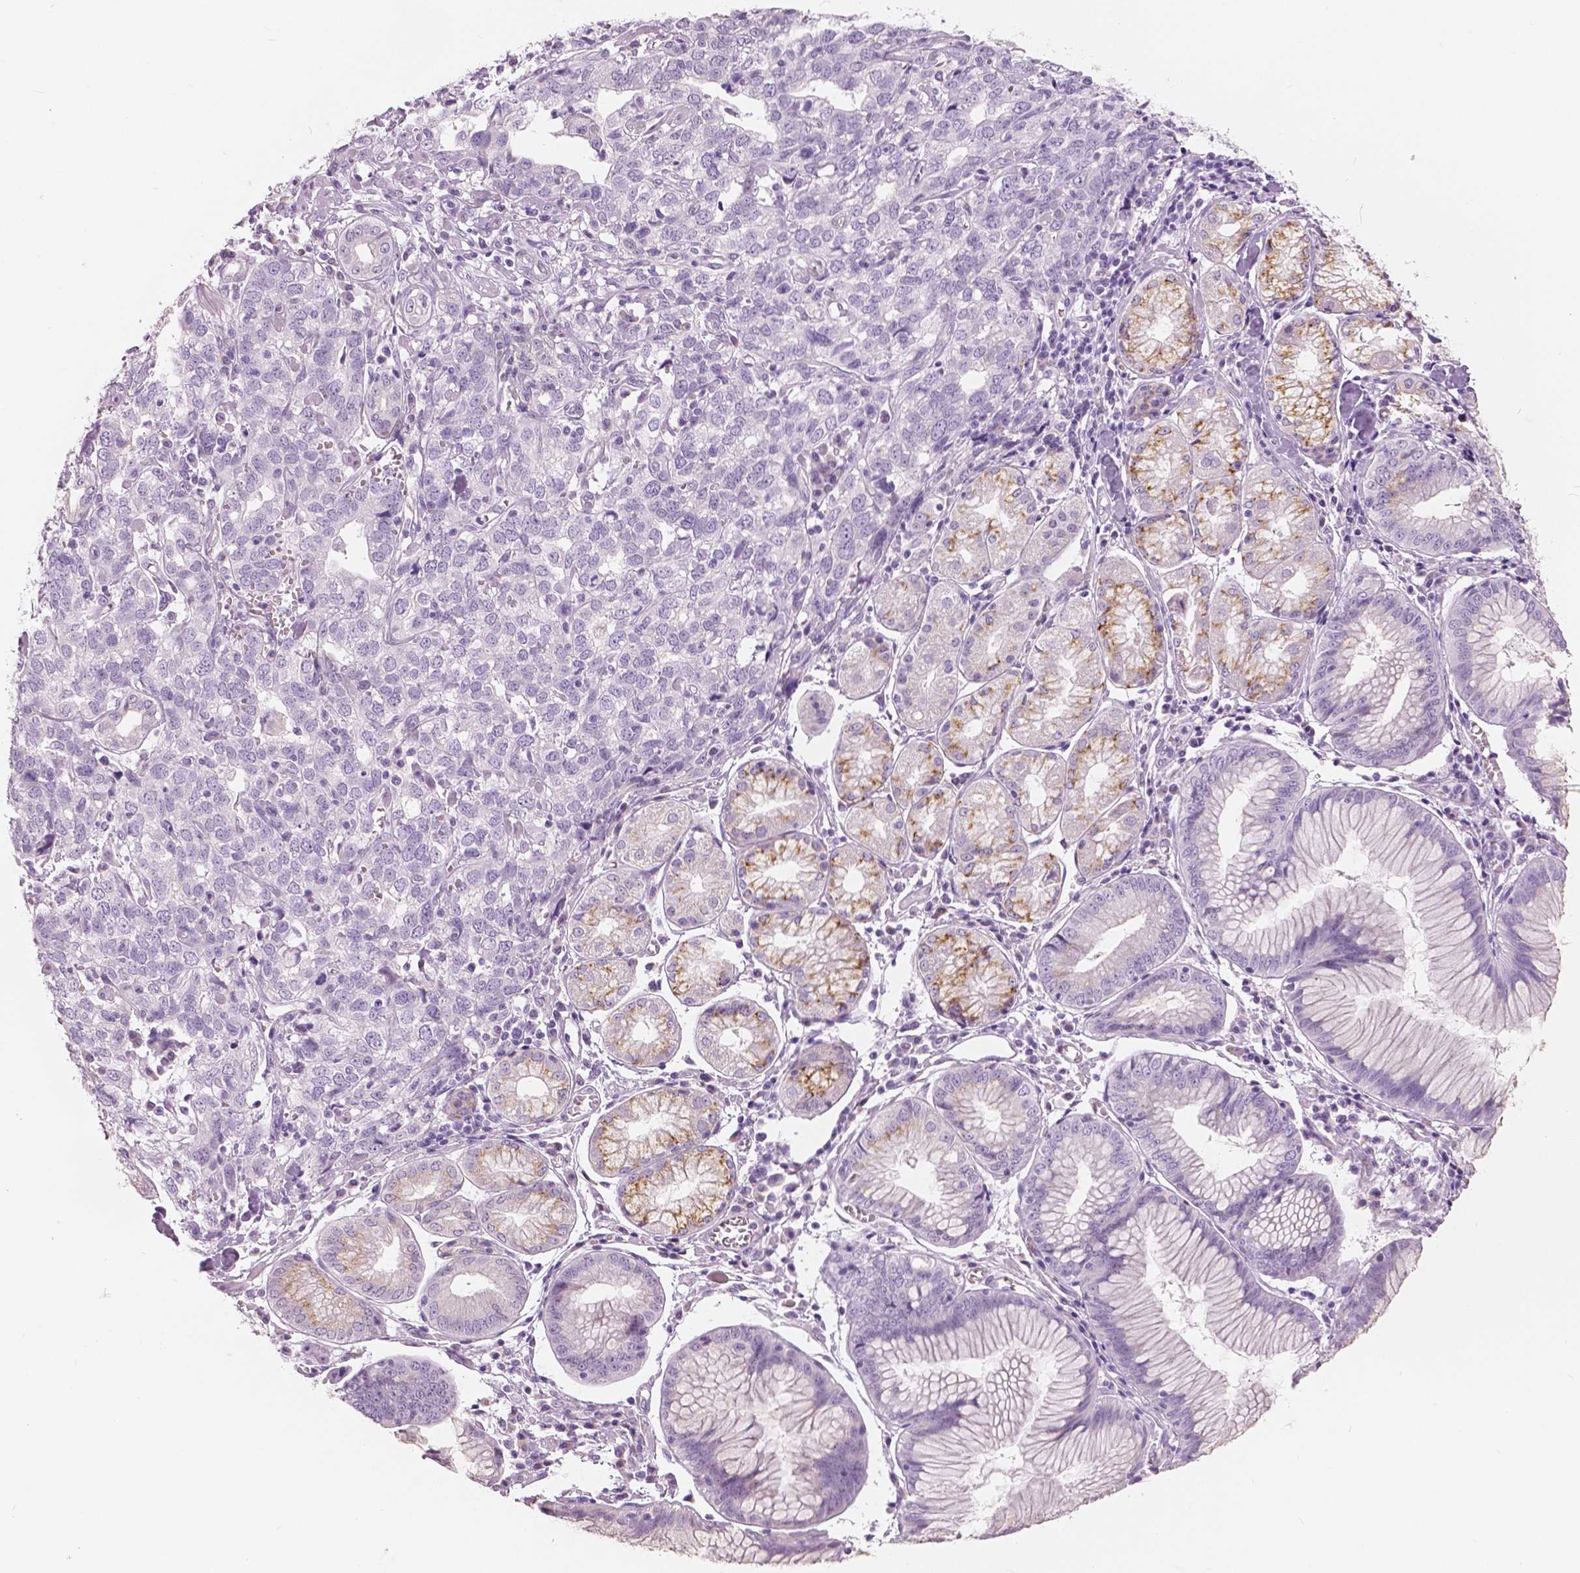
{"staining": {"intensity": "negative", "quantity": "none", "location": "none"}, "tissue": "stomach cancer", "cell_type": "Tumor cells", "image_type": "cancer", "snomed": [{"axis": "morphology", "description": "Adenocarcinoma, NOS"}, {"axis": "topography", "description": "Stomach, upper"}], "caption": "IHC micrograph of human stomach adenocarcinoma stained for a protein (brown), which reveals no positivity in tumor cells.", "gene": "A4GNT", "patient": {"sex": "male", "age": 81}}